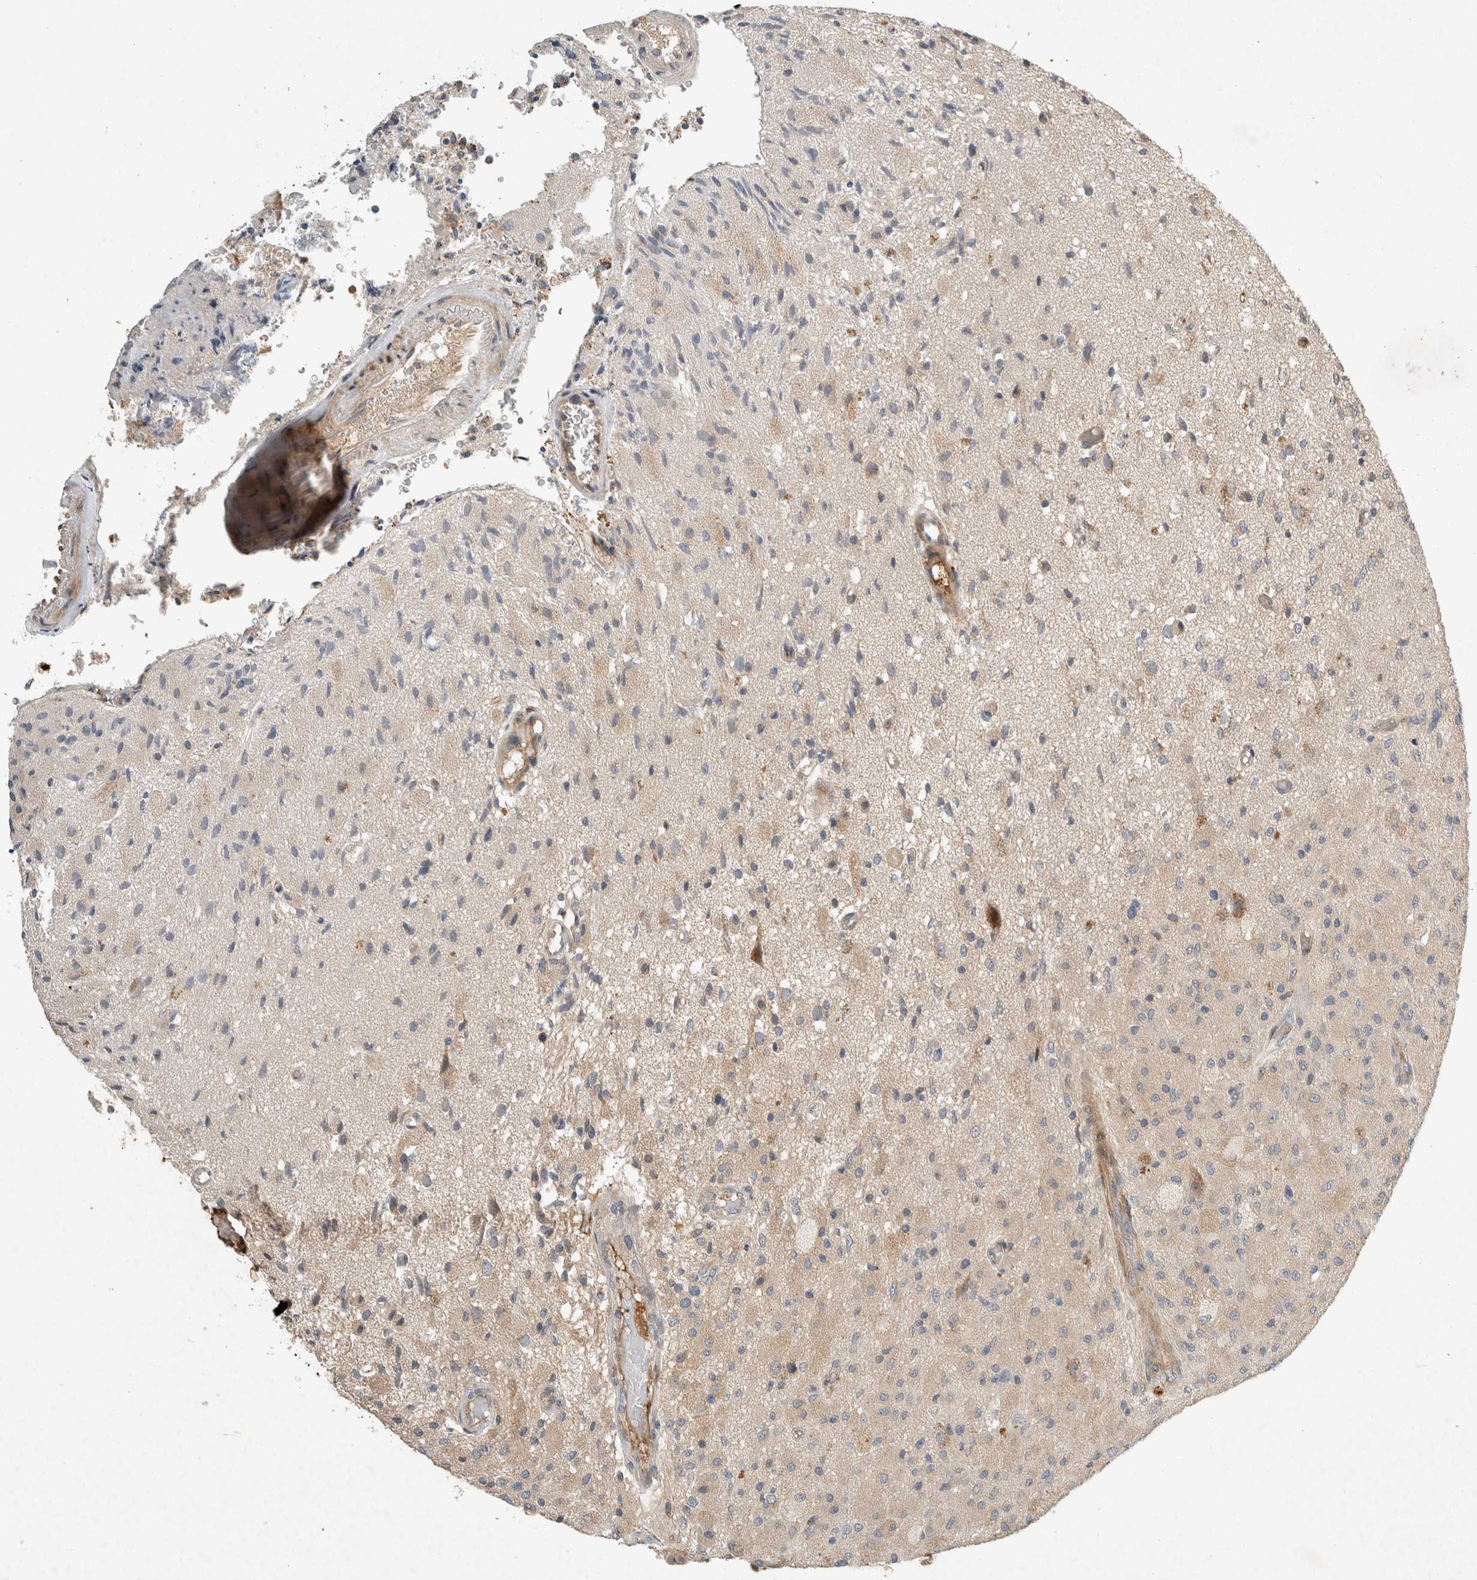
{"staining": {"intensity": "weak", "quantity": "<25%", "location": "cytoplasmic/membranous"}, "tissue": "glioma", "cell_type": "Tumor cells", "image_type": "cancer", "snomed": [{"axis": "morphology", "description": "Normal tissue, NOS"}, {"axis": "morphology", "description": "Glioma, malignant, High grade"}, {"axis": "topography", "description": "Cerebral cortex"}], "caption": "Histopathology image shows no significant protein positivity in tumor cells of glioma.", "gene": "ARMC9", "patient": {"sex": "male", "age": 77}}